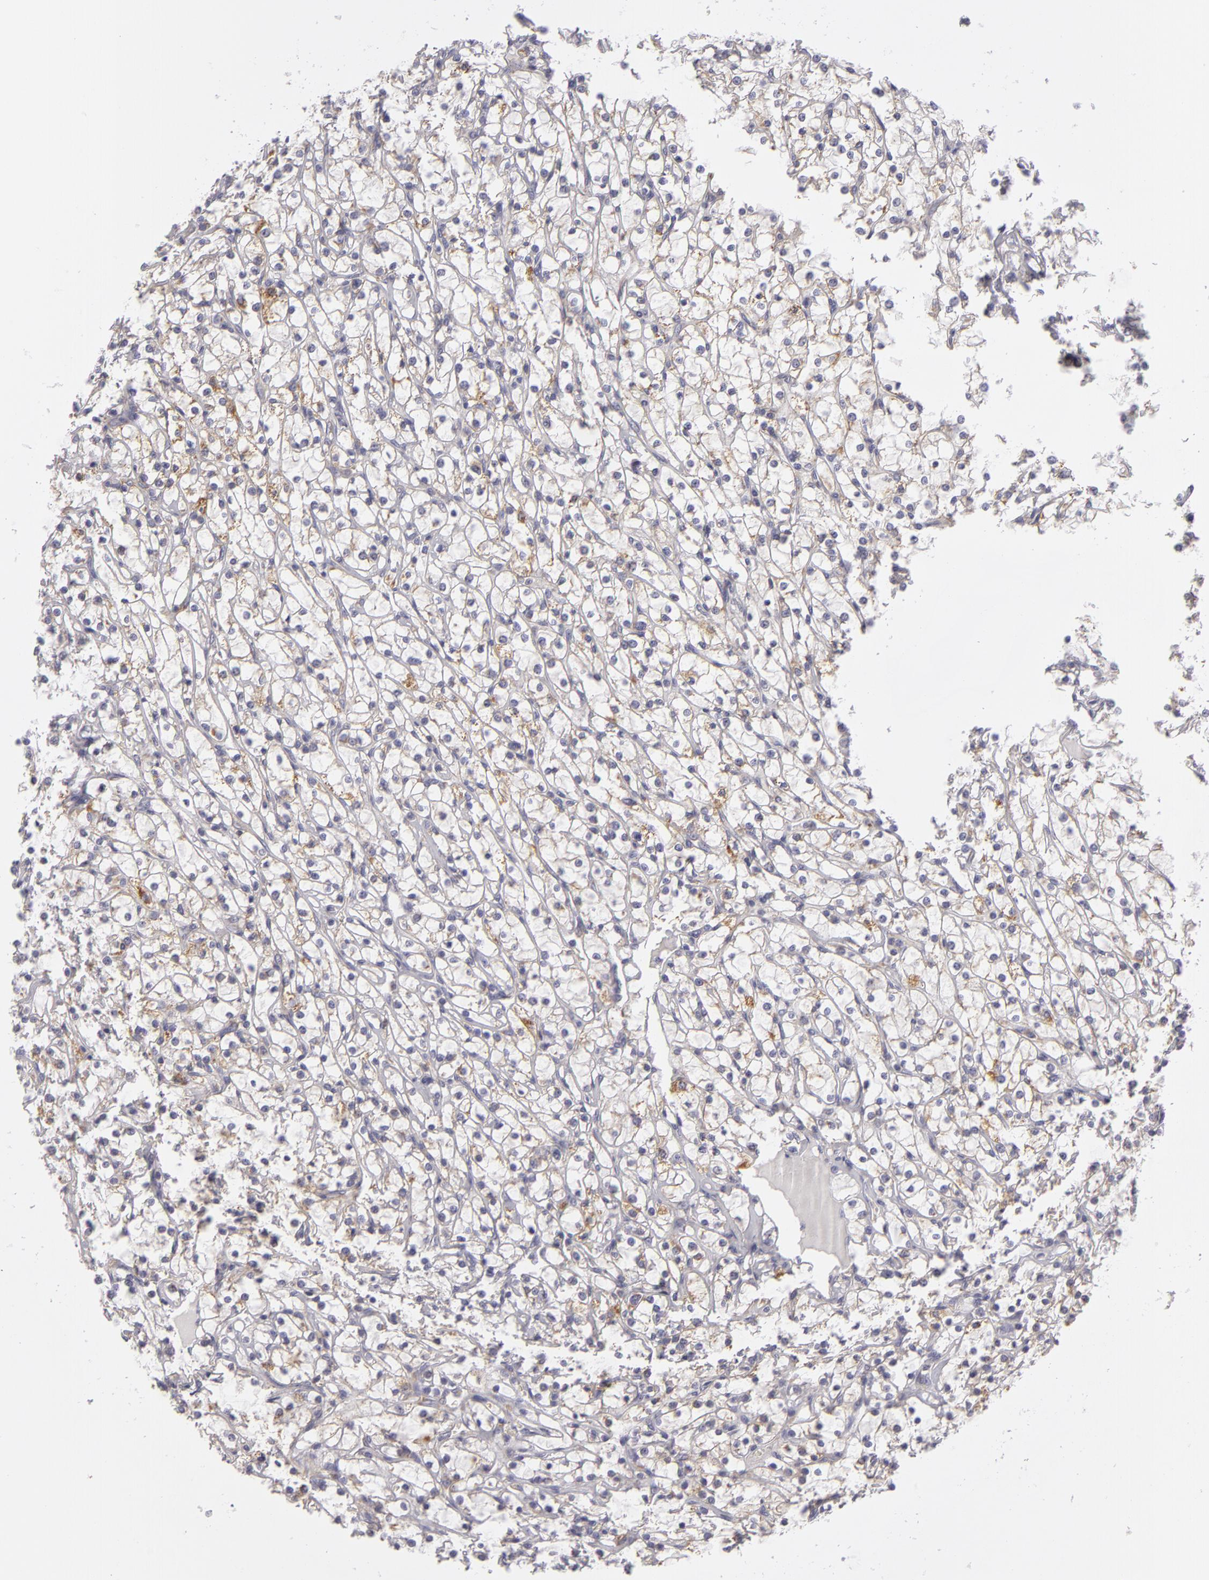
{"staining": {"intensity": "weak", "quantity": "<25%", "location": "cytoplasmic/membranous"}, "tissue": "renal cancer", "cell_type": "Tumor cells", "image_type": "cancer", "snomed": [{"axis": "morphology", "description": "Adenocarcinoma, NOS"}, {"axis": "topography", "description": "Kidney"}], "caption": "An immunohistochemistry (IHC) photomicrograph of renal cancer is shown. There is no staining in tumor cells of renal cancer.", "gene": "ATP2B3", "patient": {"sex": "female", "age": 73}}